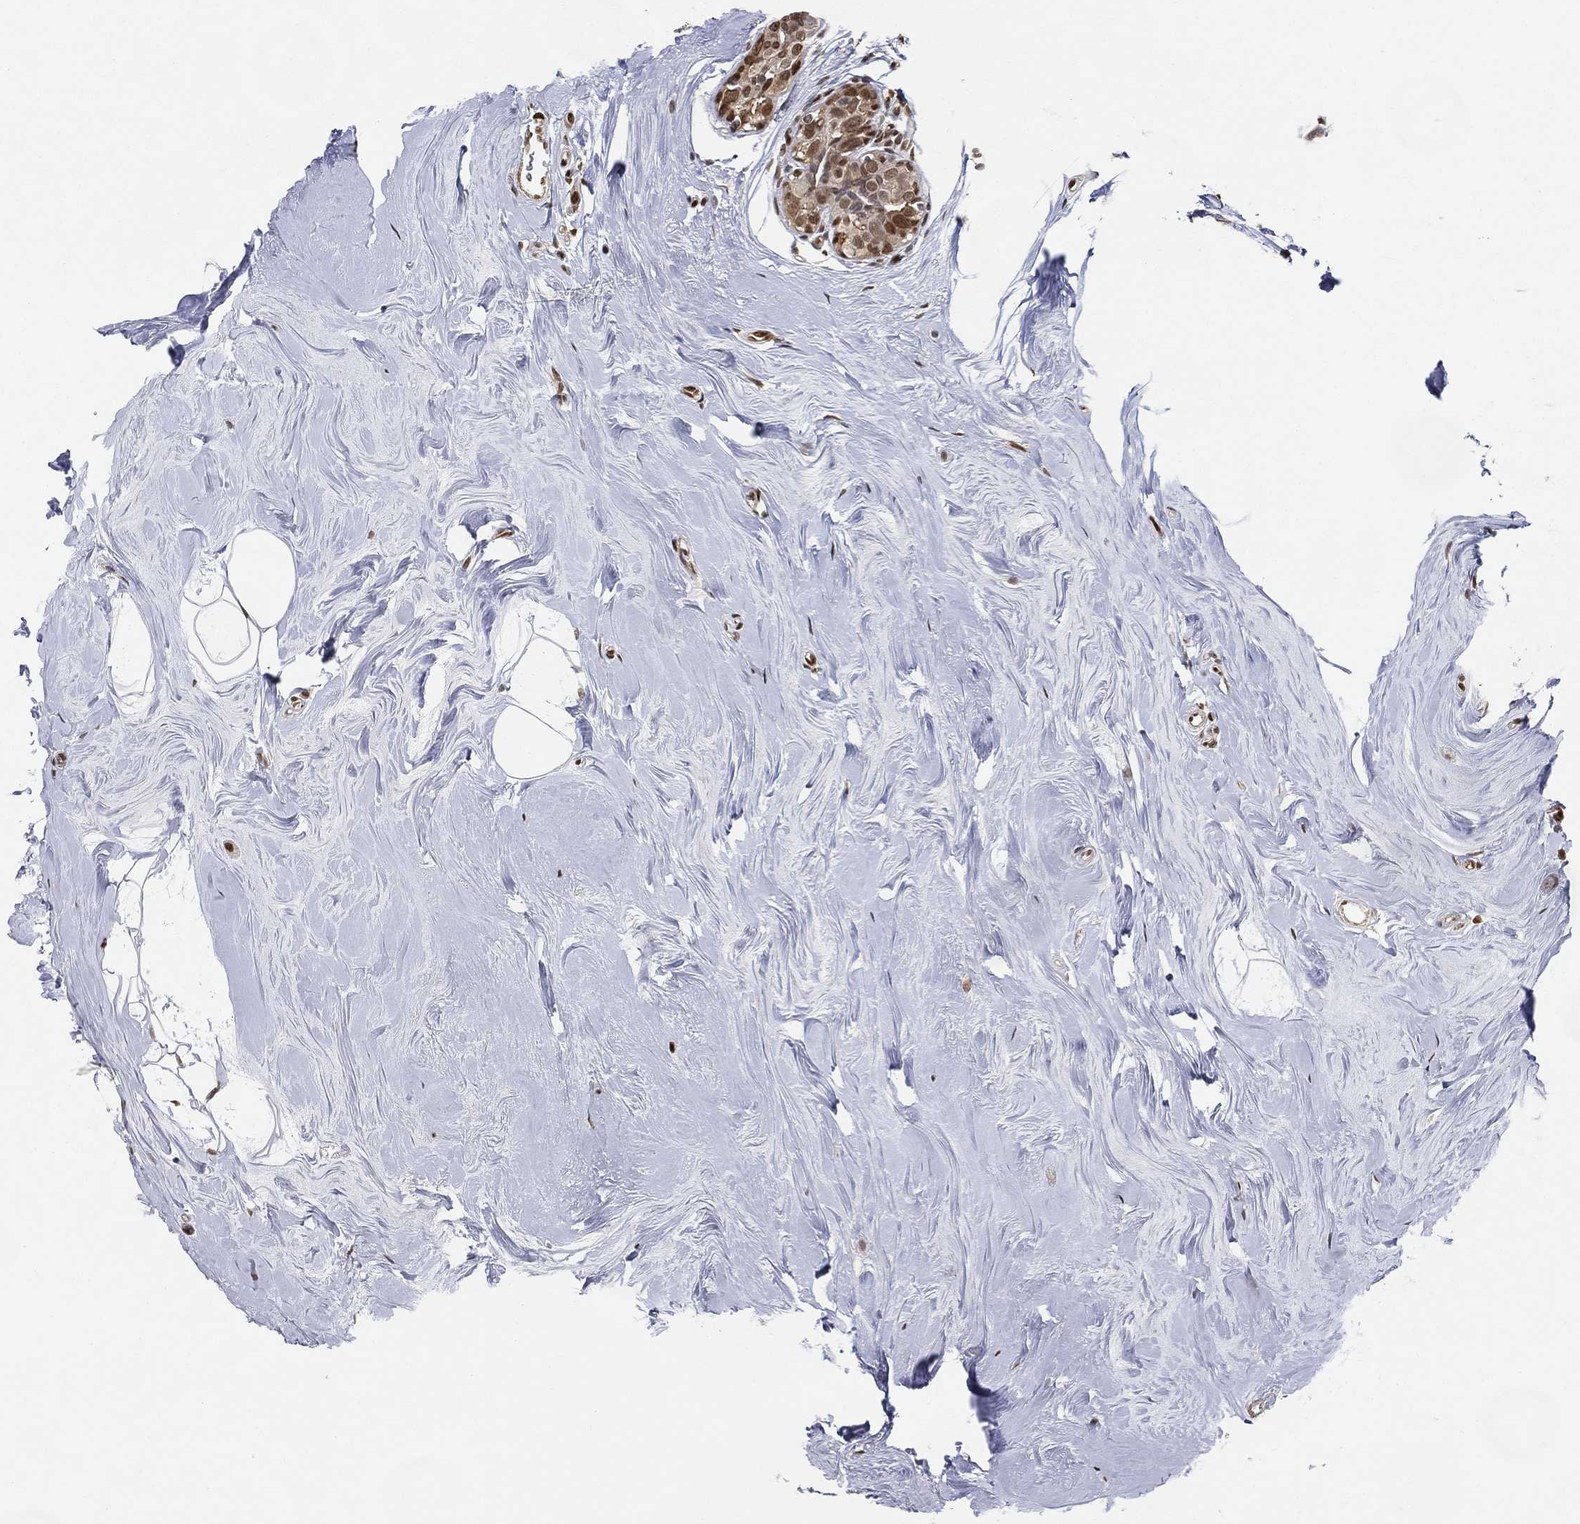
{"staining": {"intensity": "strong", "quantity": "25%-75%", "location": "nuclear"}, "tissue": "breast cancer", "cell_type": "Tumor cells", "image_type": "cancer", "snomed": [{"axis": "morphology", "description": "Duct carcinoma"}, {"axis": "topography", "description": "Breast"}], "caption": "Breast cancer (infiltrating ductal carcinoma) stained with a brown dye exhibits strong nuclear positive positivity in approximately 25%-75% of tumor cells.", "gene": "LMNB1", "patient": {"sex": "female", "age": 55}}